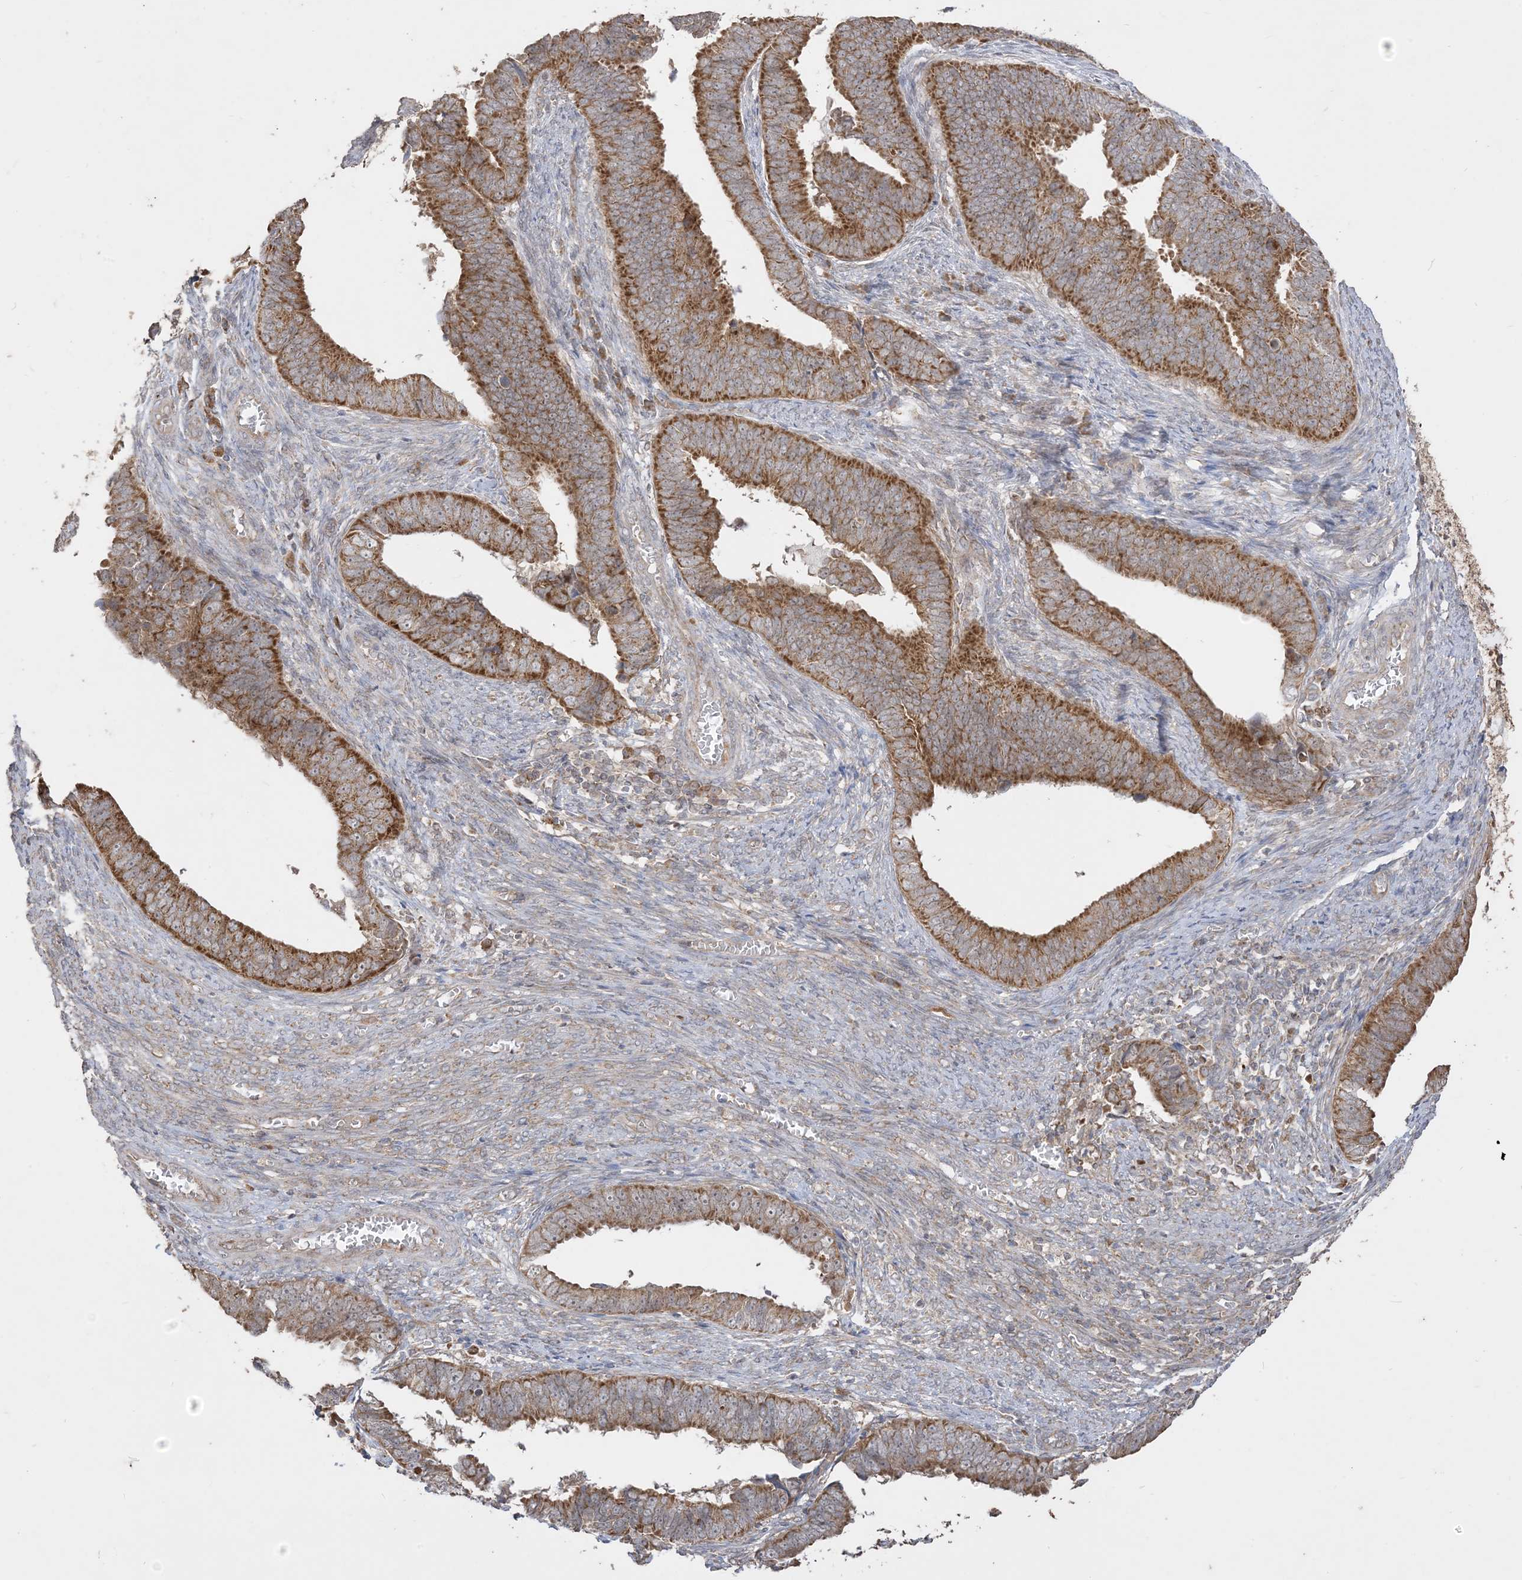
{"staining": {"intensity": "strong", "quantity": ">75%", "location": "cytoplasmic/membranous"}, "tissue": "endometrial cancer", "cell_type": "Tumor cells", "image_type": "cancer", "snomed": [{"axis": "morphology", "description": "Adenocarcinoma, NOS"}, {"axis": "topography", "description": "Endometrium"}], "caption": "Immunohistochemistry (IHC) histopathology image of human endometrial cancer stained for a protein (brown), which displays high levels of strong cytoplasmic/membranous staining in about >75% of tumor cells.", "gene": "SIRT3", "patient": {"sex": "female", "age": 75}}